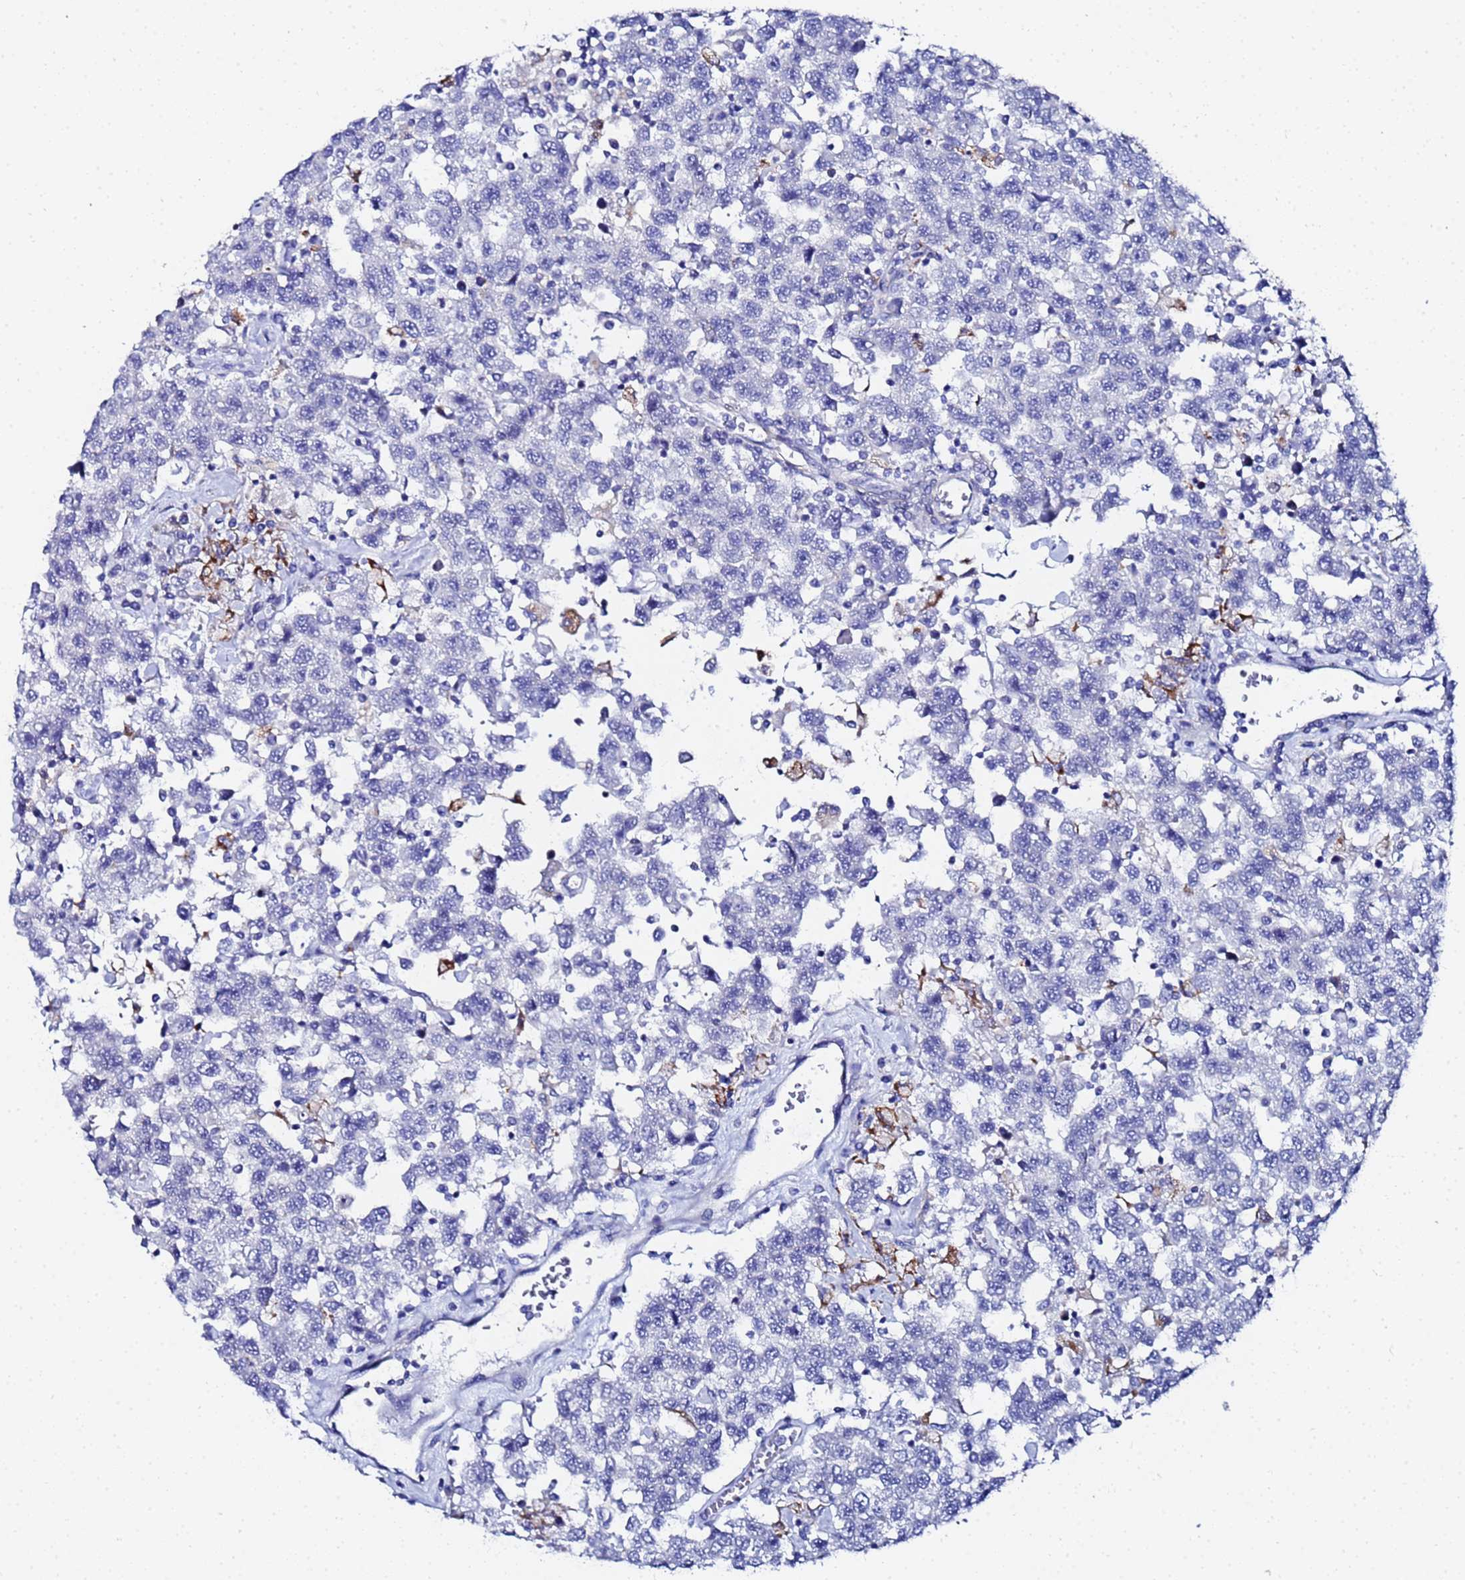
{"staining": {"intensity": "negative", "quantity": "none", "location": "none"}, "tissue": "testis cancer", "cell_type": "Tumor cells", "image_type": "cancer", "snomed": [{"axis": "morphology", "description": "Seminoma, NOS"}, {"axis": "topography", "description": "Testis"}], "caption": "This is an immunohistochemistry histopathology image of human testis seminoma. There is no staining in tumor cells.", "gene": "ZNF26", "patient": {"sex": "male", "age": 41}}